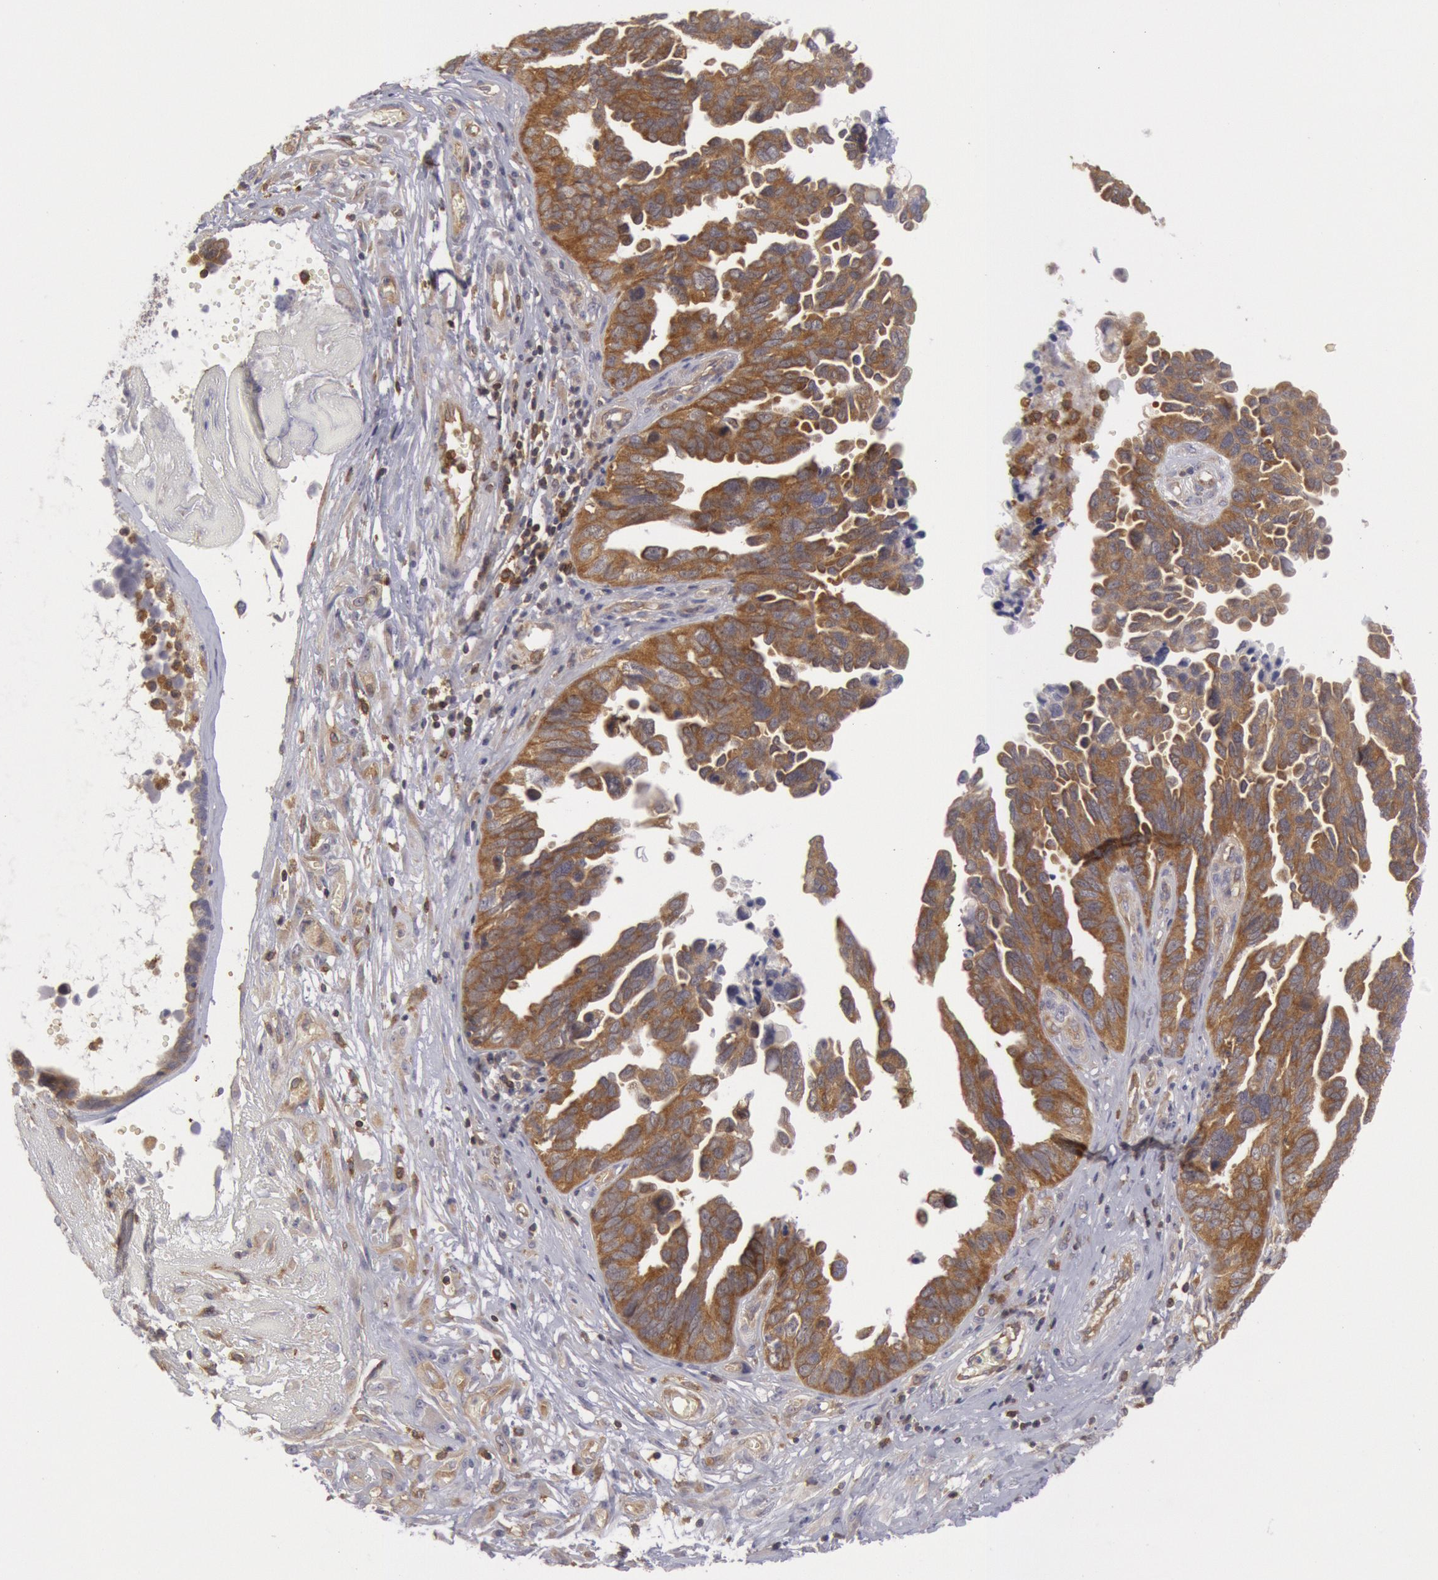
{"staining": {"intensity": "moderate", "quantity": ">75%", "location": "cytoplasmic/membranous"}, "tissue": "ovarian cancer", "cell_type": "Tumor cells", "image_type": "cancer", "snomed": [{"axis": "morphology", "description": "Cystadenocarcinoma, serous, NOS"}, {"axis": "topography", "description": "Ovary"}], "caption": "Protein staining displays moderate cytoplasmic/membranous staining in approximately >75% of tumor cells in ovarian cancer. (IHC, brightfield microscopy, high magnification).", "gene": "IKBKB", "patient": {"sex": "female", "age": 64}}